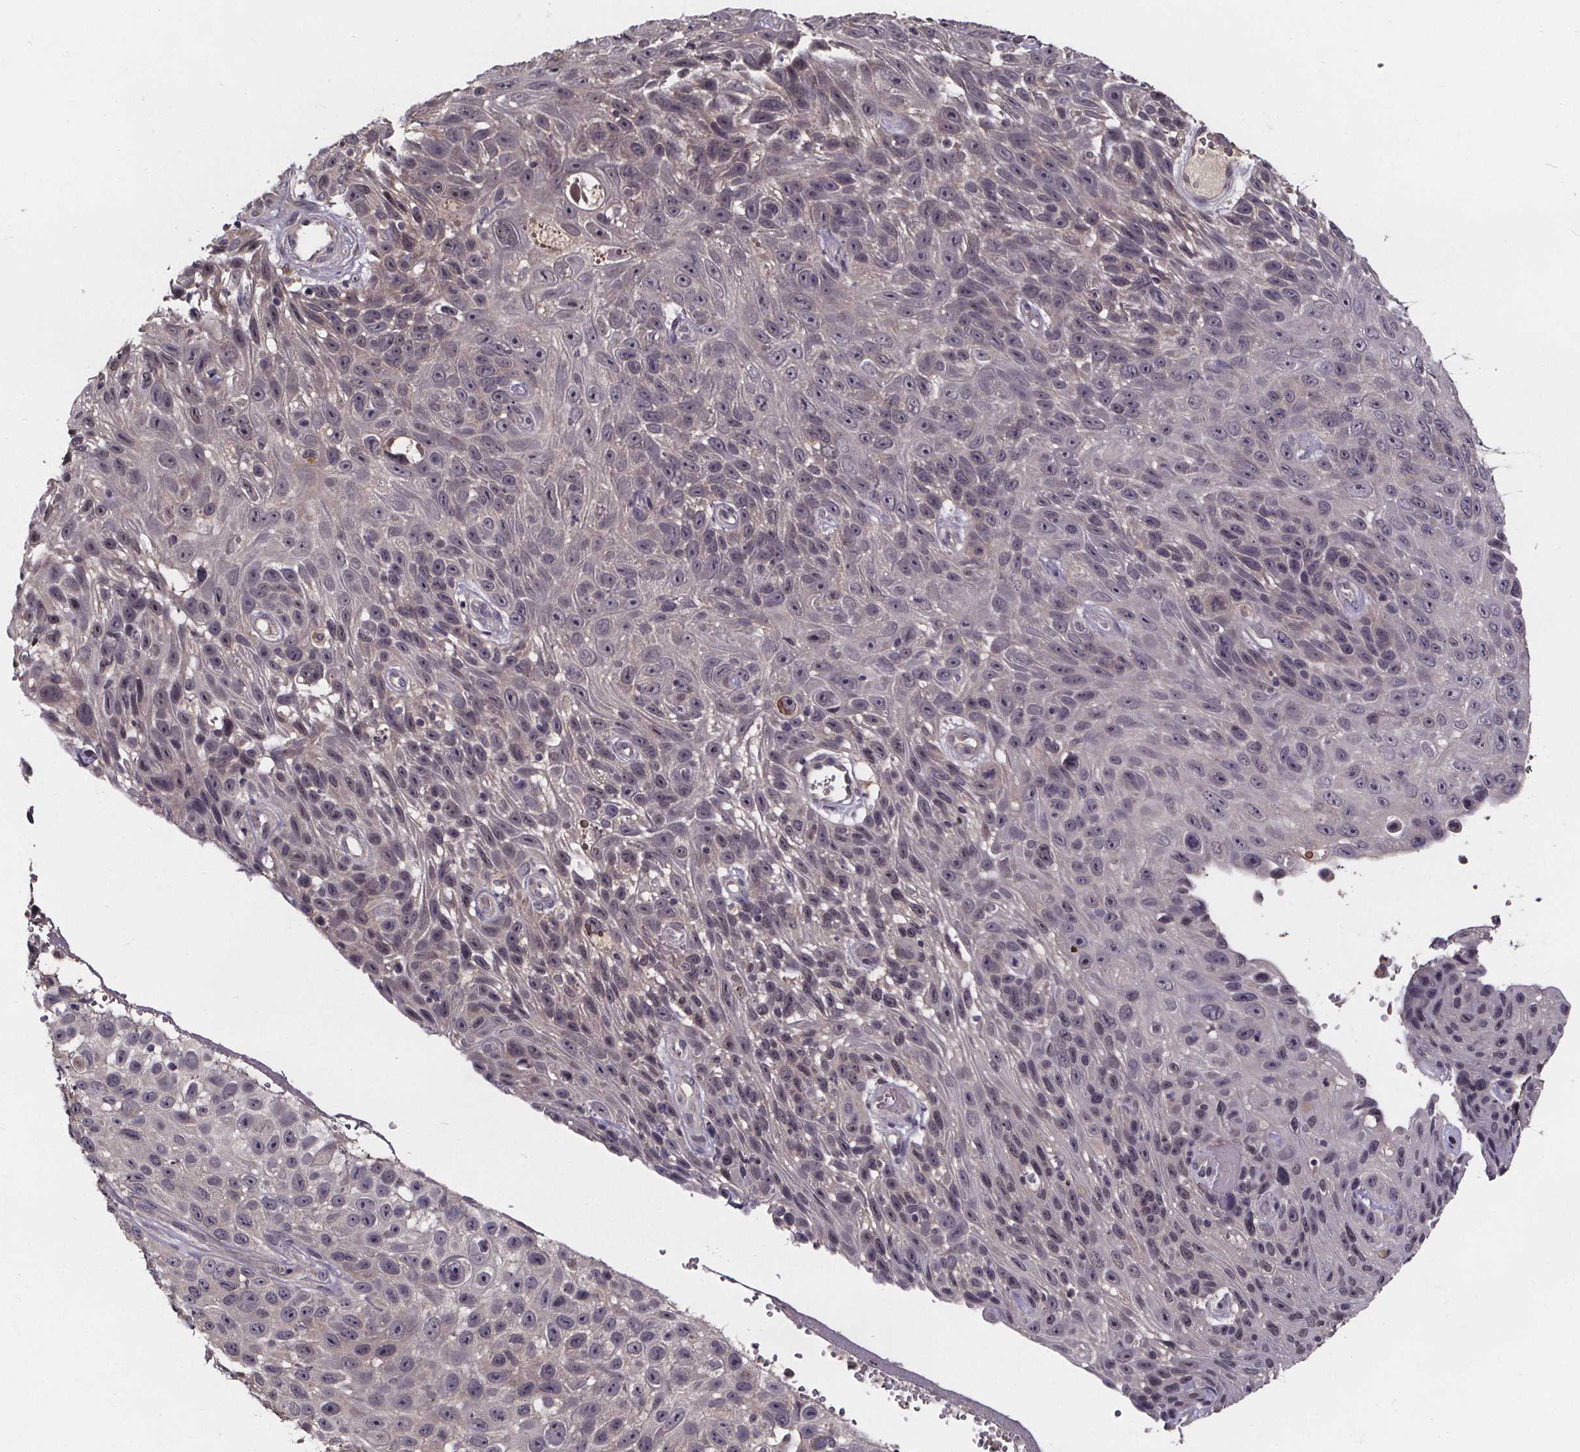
{"staining": {"intensity": "weak", "quantity": "<25%", "location": "nuclear"}, "tissue": "skin cancer", "cell_type": "Tumor cells", "image_type": "cancer", "snomed": [{"axis": "morphology", "description": "Squamous cell carcinoma, NOS"}, {"axis": "topography", "description": "Skin"}], "caption": "Skin cancer stained for a protein using immunohistochemistry (IHC) exhibits no expression tumor cells.", "gene": "SMIM1", "patient": {"sex": "male", "age": 82}}